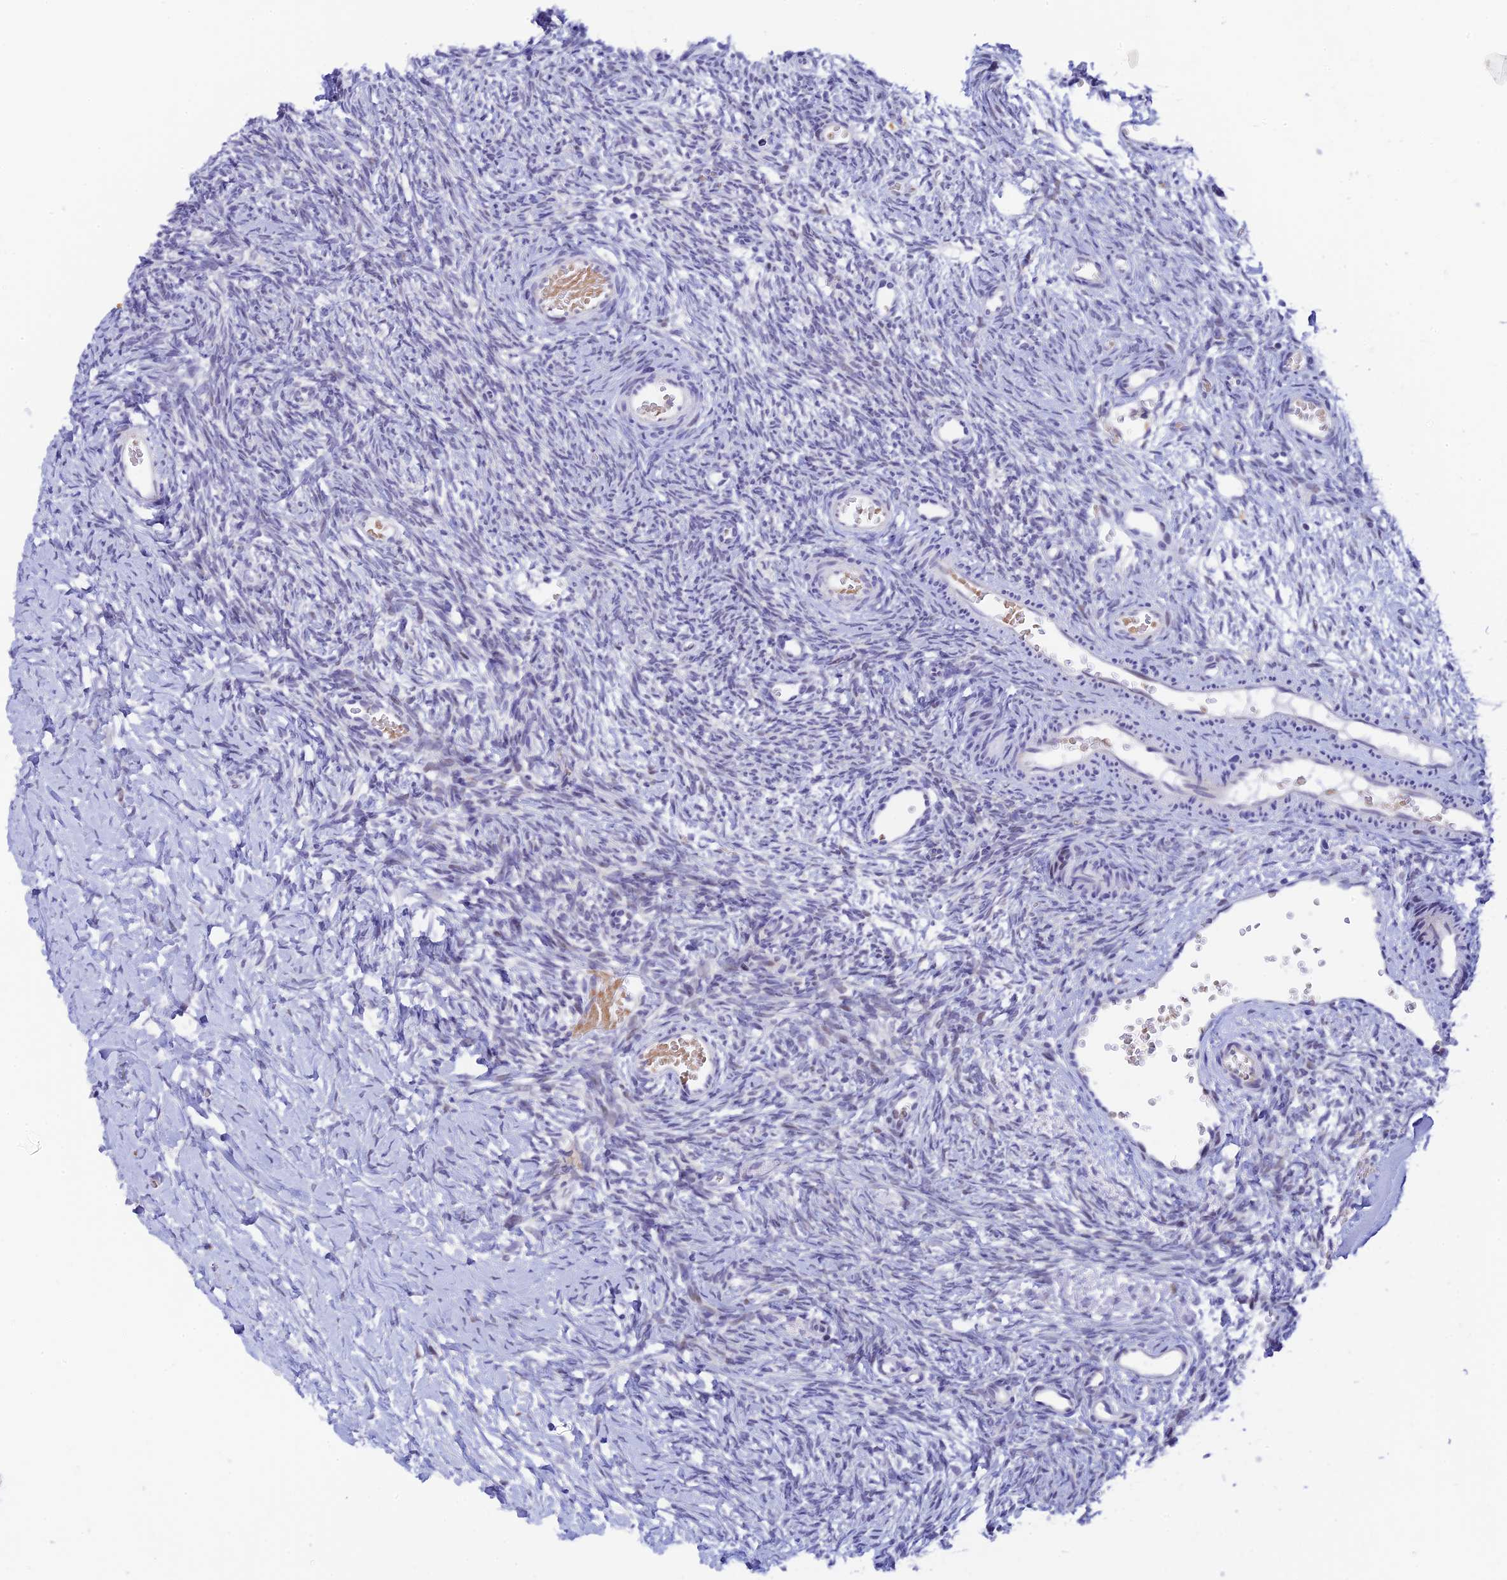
{"staining": {"intensity": "weak", "quantity": "<25%", "location": "nuclear"}, "tissue": "ovary", "cell_type": "Follicle cells", "image_type": "normal", "snomed": [{"axis": "morphology", "description": "Normal tissue, NOS"}, {"axis": "topography", "description": "Ovary"}], "caption": "DAB (3,3'-diaminobenzidine) immunohistochemical staining of unremarkable human ovary shows no significant staining in follicle cells.", "gene": "RASGEF1B", "patient": {"sex": "female", "age": 39}}